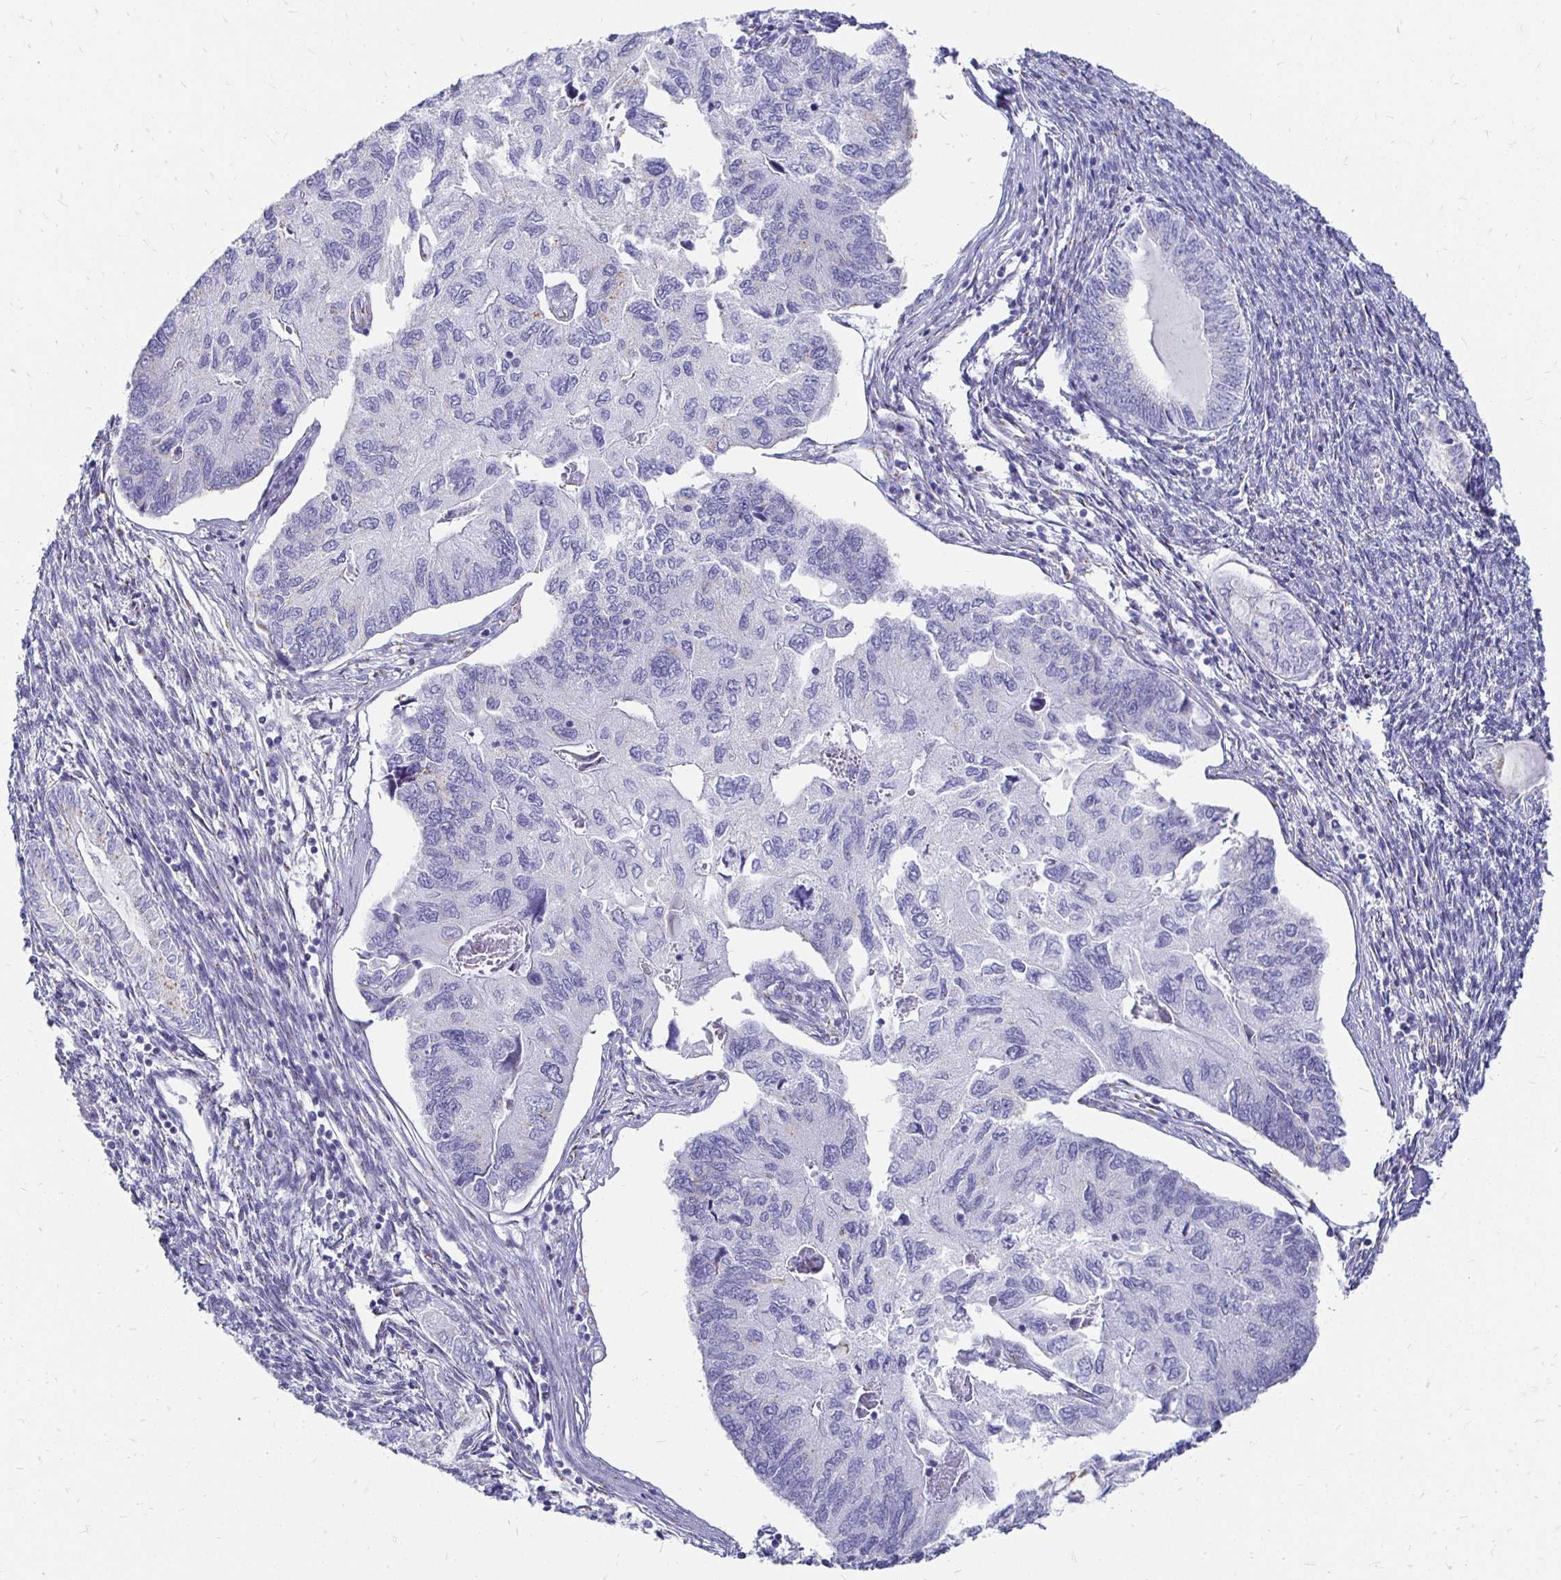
{"staining": {"intensity": "negative", "quantity": "none", "location": "none"}, "tissue": "endometrial cancer", "cell_type": "Tumor cells", "image_type": "cancer", "snomed": [{"axis": "morphology", "description": "Carcinoma, NOS"}, {"axis": "topography", "description": "Uterus"}], "caption": "Immunohistochemical staining of endometrial cancer displays no significant positivity in tumor cells.", "gene": "PAGE4", "patient": {"sex": "female", "age": 76}}